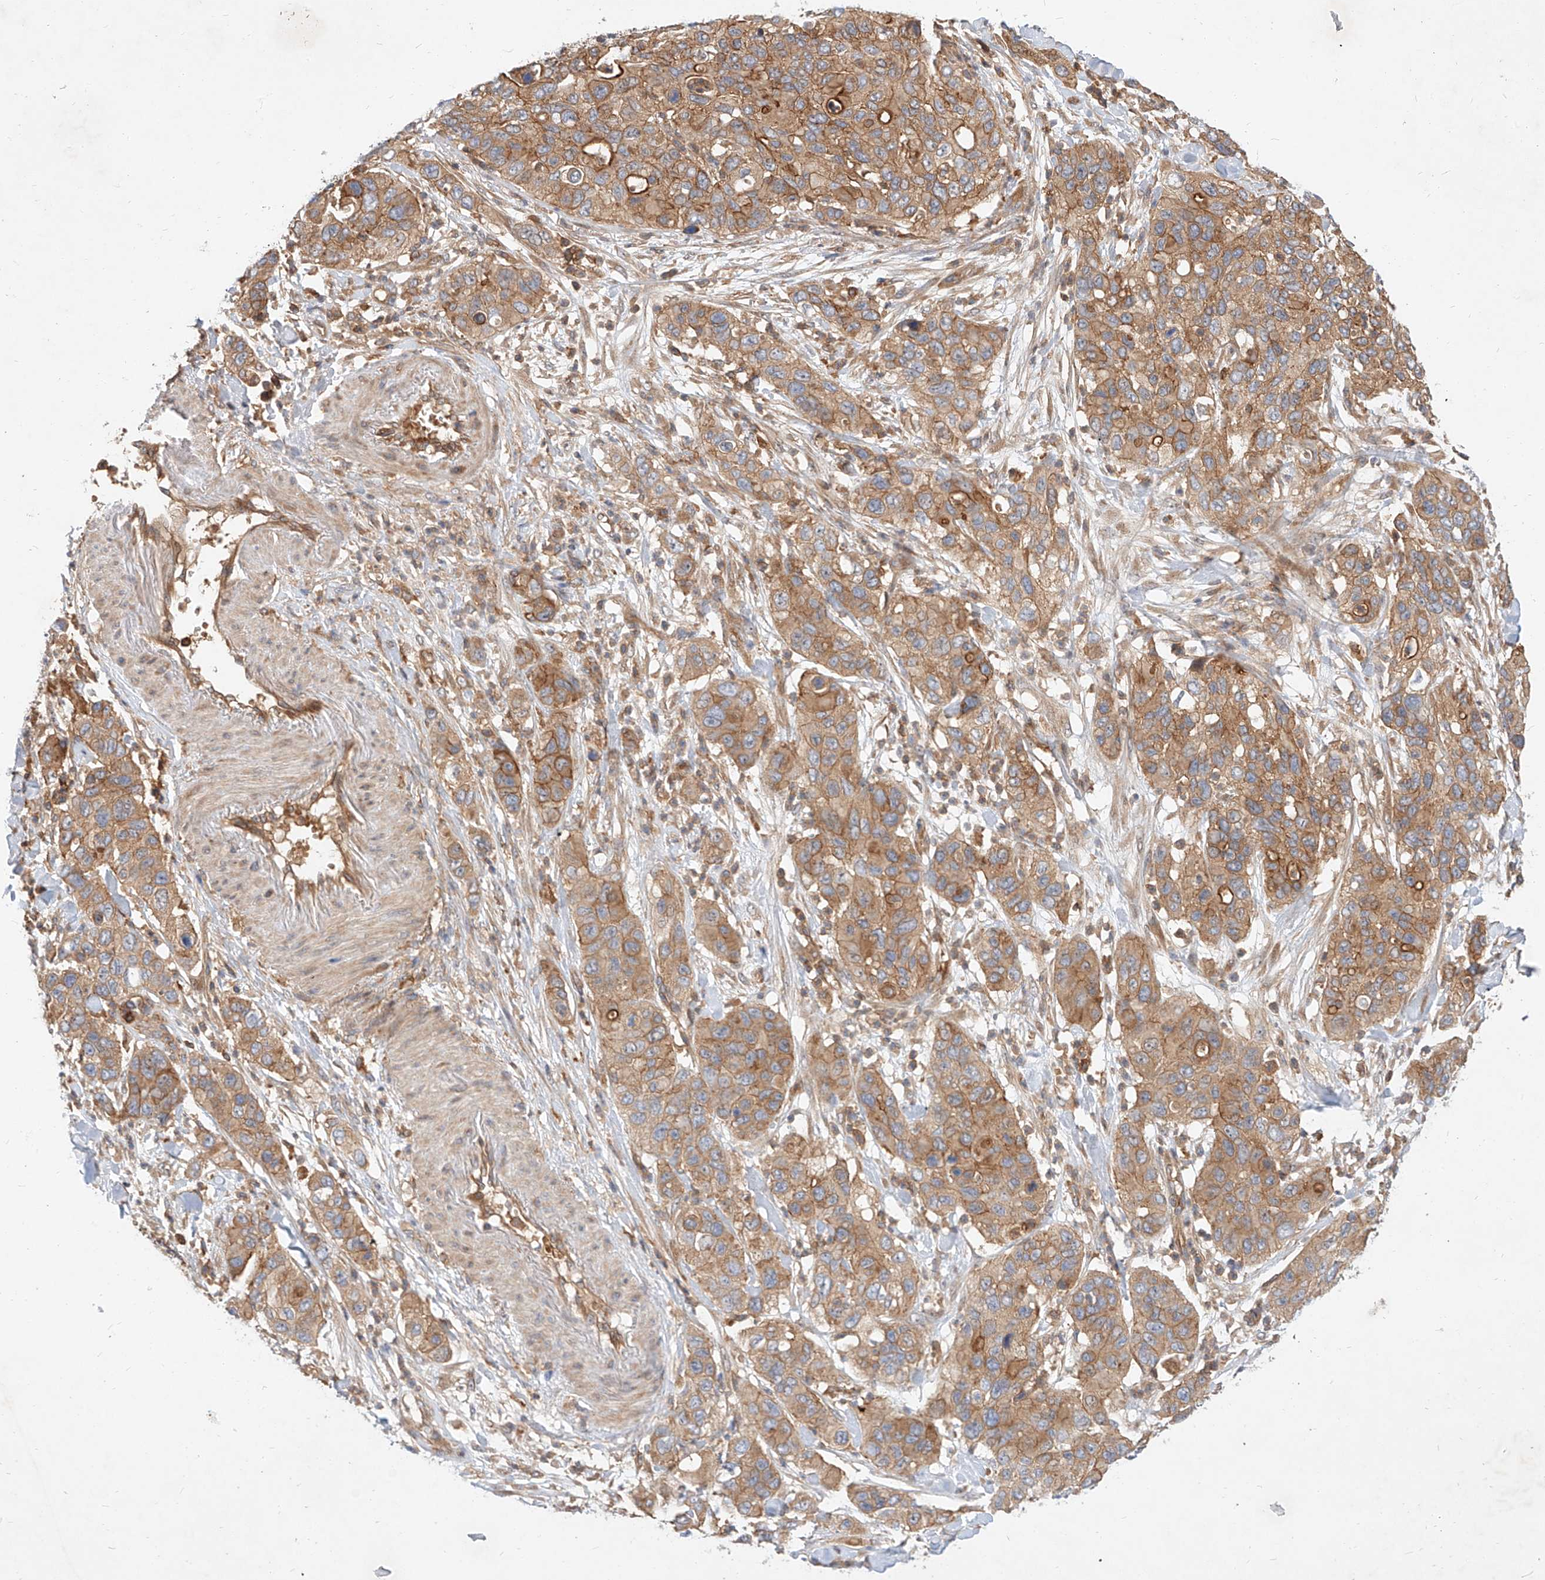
{"staining": {"intensity": "moderate", "quantity": ">75%", "location": "cytoplasmic/membranous"}, "tissue": "pancreatic cancer", "cell_type": "Tumor cells", "image_type": "cancer", "snomed": [{"axis": "morphology", "description": "Adenocarcinoma, NOS"}, {"axis": "topography", "description": "Pancreas"}], "caption": "The immunohistochemical stain highlights moderate cytoplasmic/membranous staining in tumor cells of pancreatic adenocarcinoma tissue.", "gene": "NFAM1", "patient": {"sex": "female", "age": 71}}